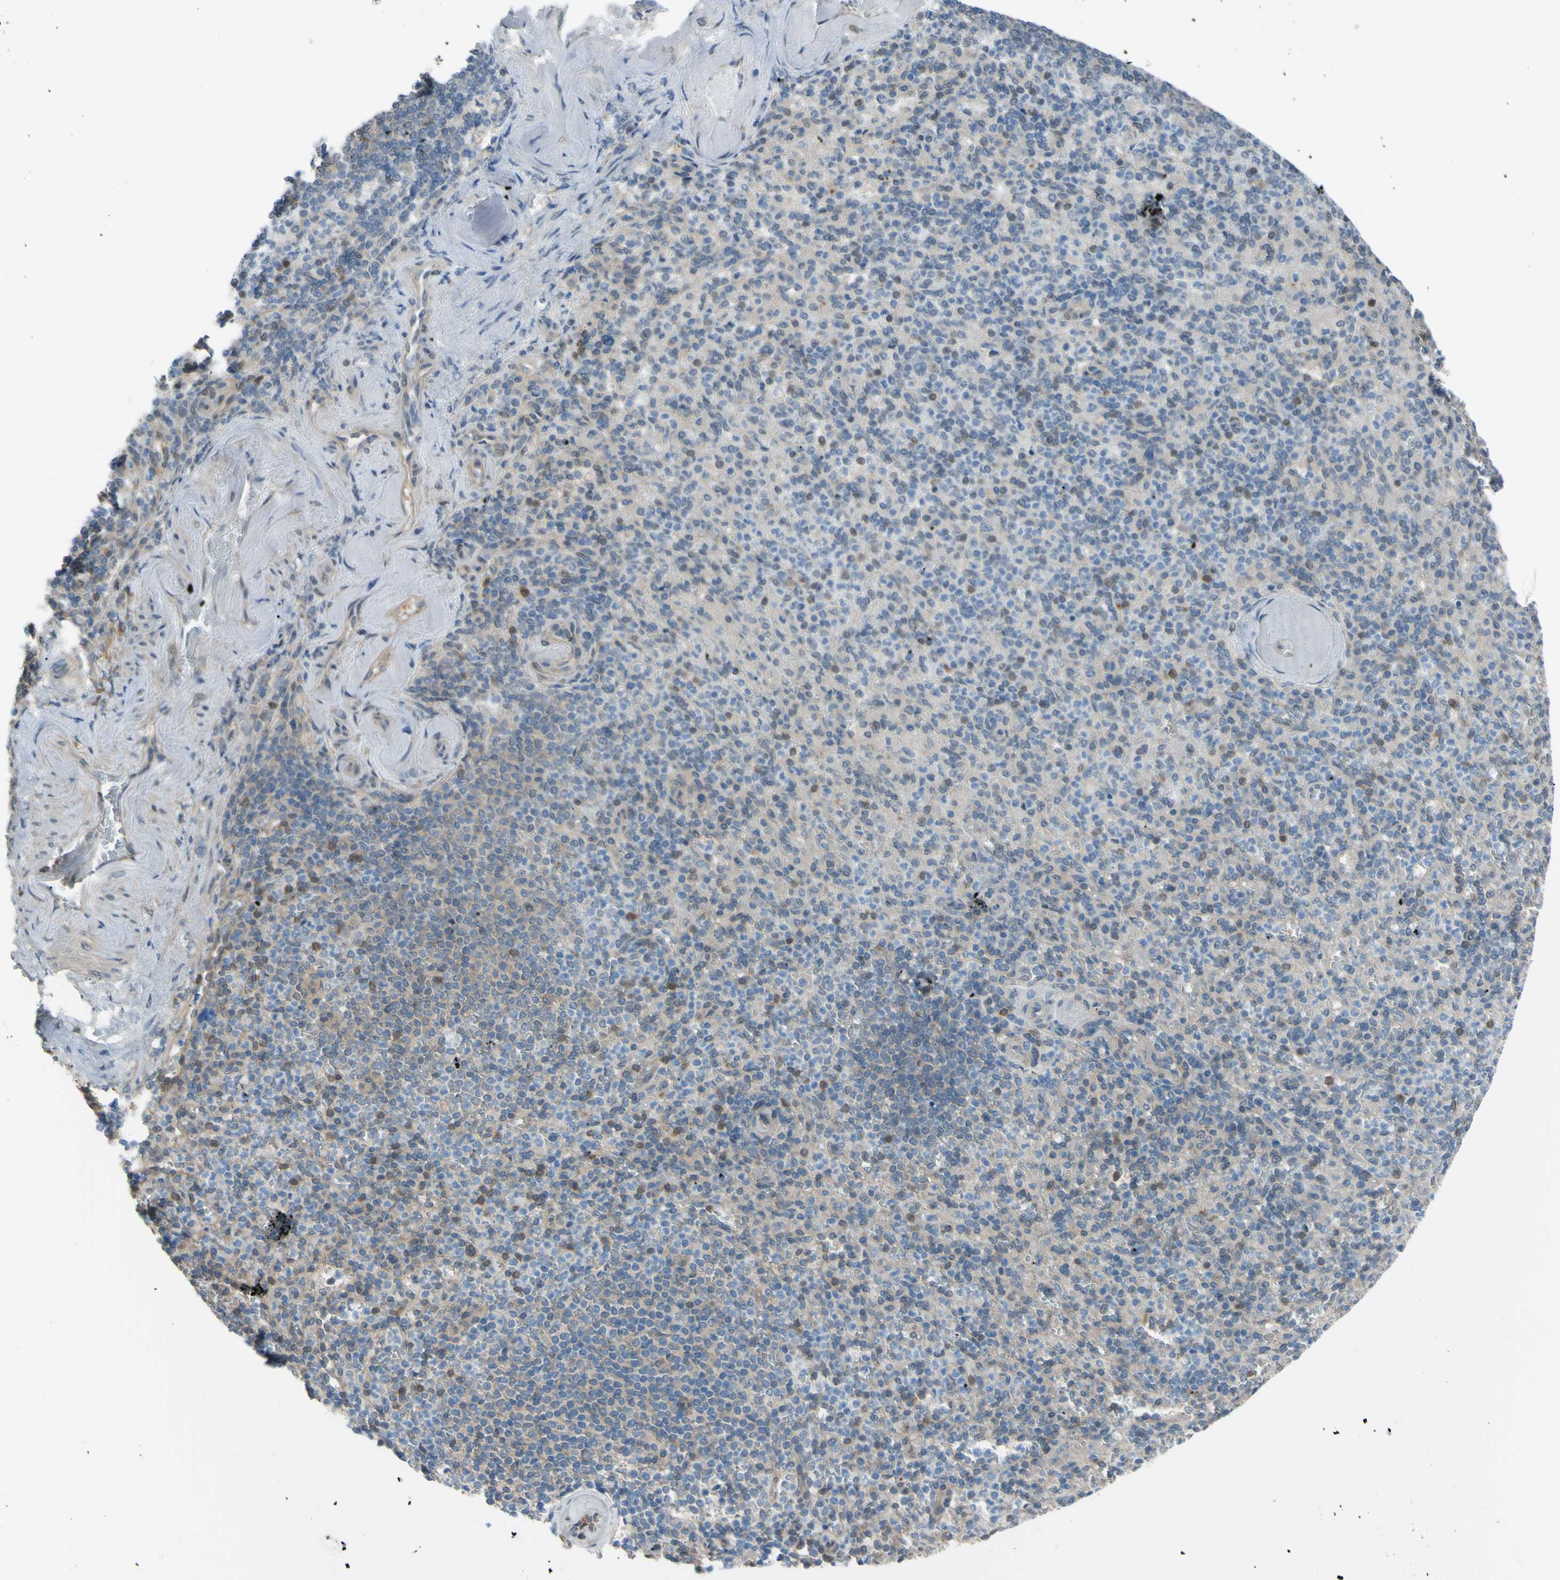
{"staining": {"intensity": "weak", "quantity": "25%-75%", "location": "cytoplasmic/membranous"}, "tissue": "spleen", "cell_type": "Cells in red pulp", "image_type": "normal", "snomed": [{"axis": "morphology", "description": "Normal tissue, NOS"}, {"axis": "topography", "description": "Spleen"}], "caption": "Immunohistochemistry (IHC) histopathology image of unremarkable spleen: spleen stained using IHC demonstrates low levels of weak protein expression localized specifically in the cytoplasmic/membranous of cells in red pulp, appearing as a cytoplasmic/membranous brown color.", "gene": "YWHAQ", "patient": {"sex": "female", "age": 74}}